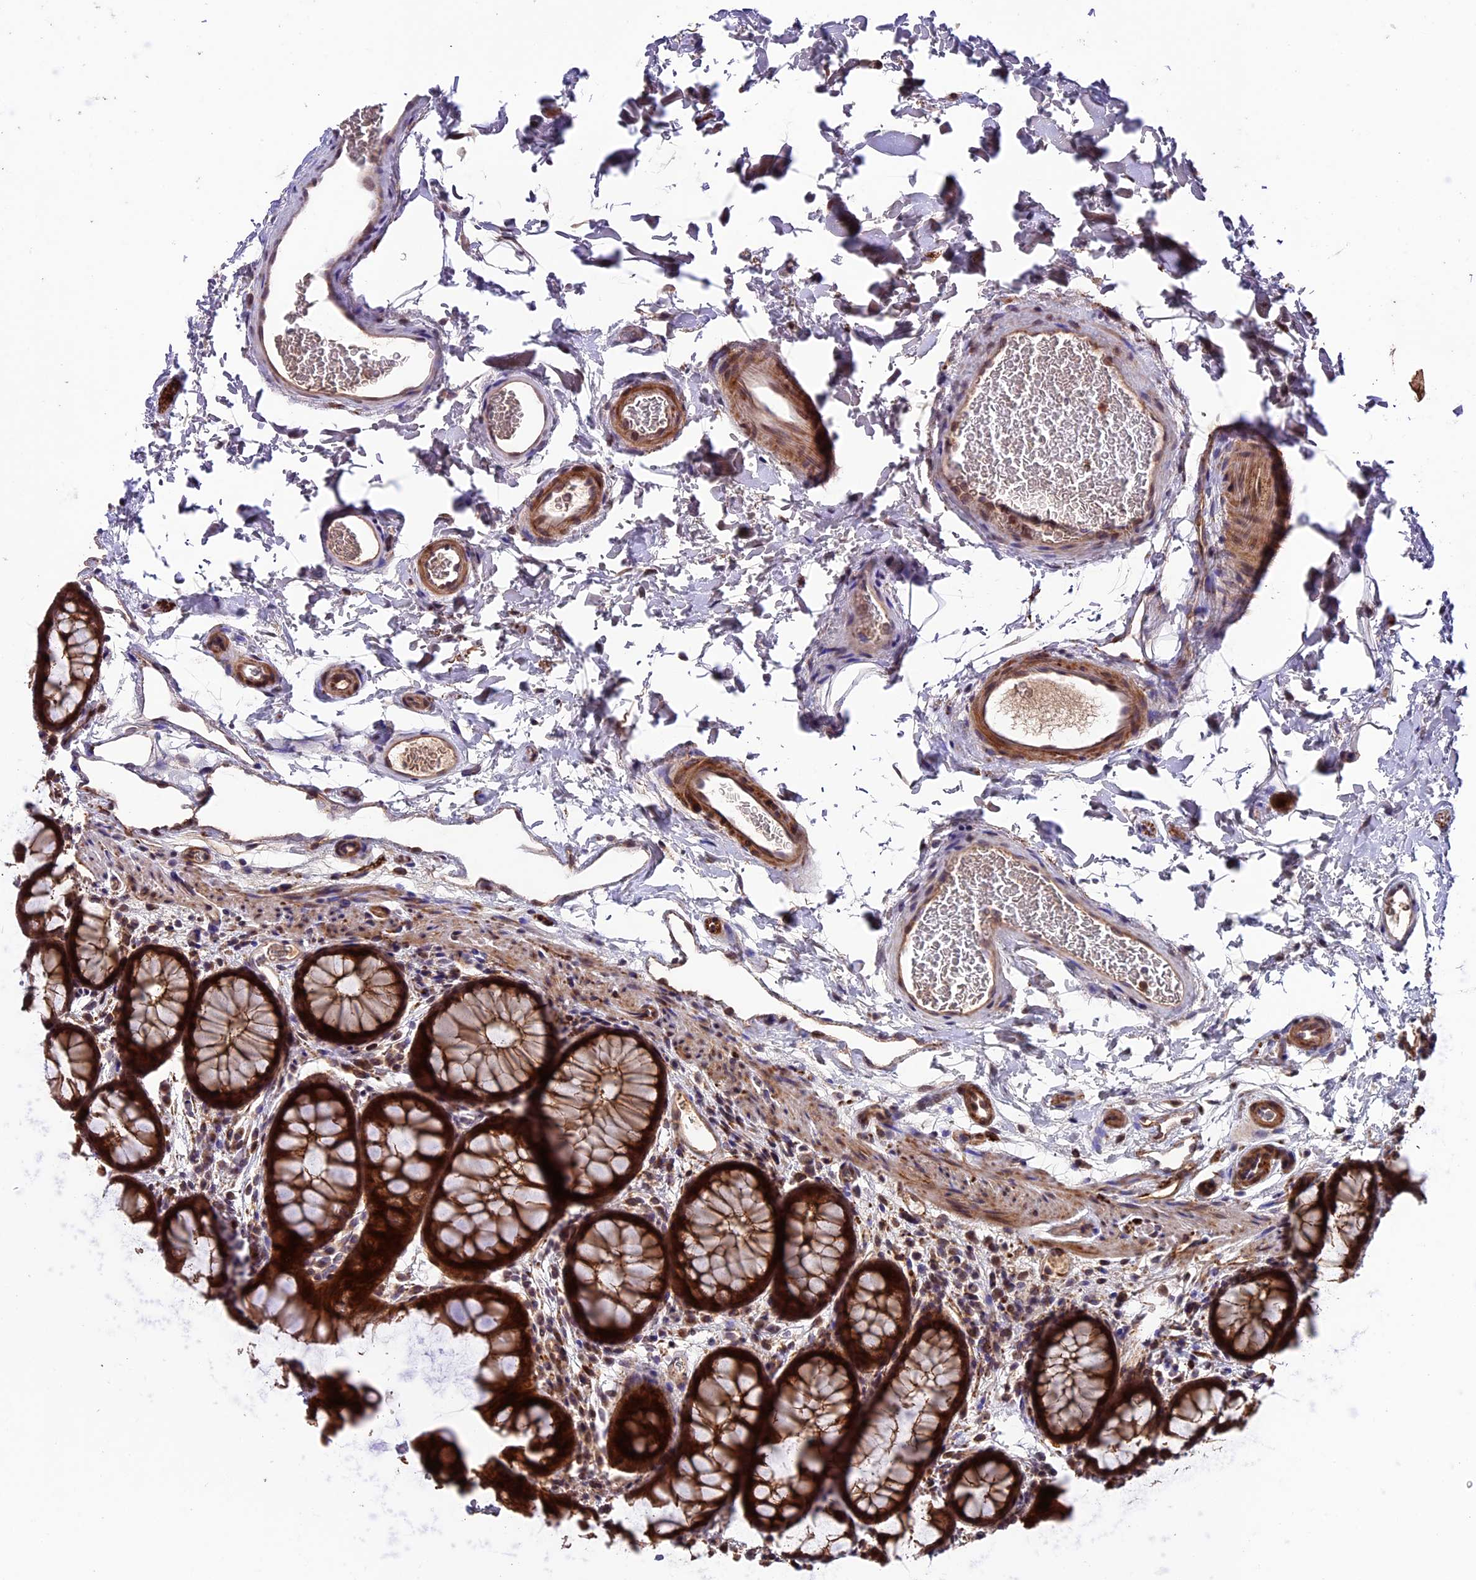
{"staining": {"intensity": "moderate", "quantity": ">75%", "location": "cytoplasmic/membranous,nuclear"}, "tissue": "colon", "cell_type": "Endothelial cells", "image_type": "normal", "snomed": [{"axis": "morphology", "description": "Normal tissue, NOS"}, {"axis": "topography", "description": "Colon"}], "caption": "A medium amount of moderate cytoplasmic/membranous,nuclear expression is identified in approximately >75% of endothelial cells in normal colon. Nuclei are stained in blue.", "gene": "SIPA1L3", "patient": {"sex": "female", "age": 82}}